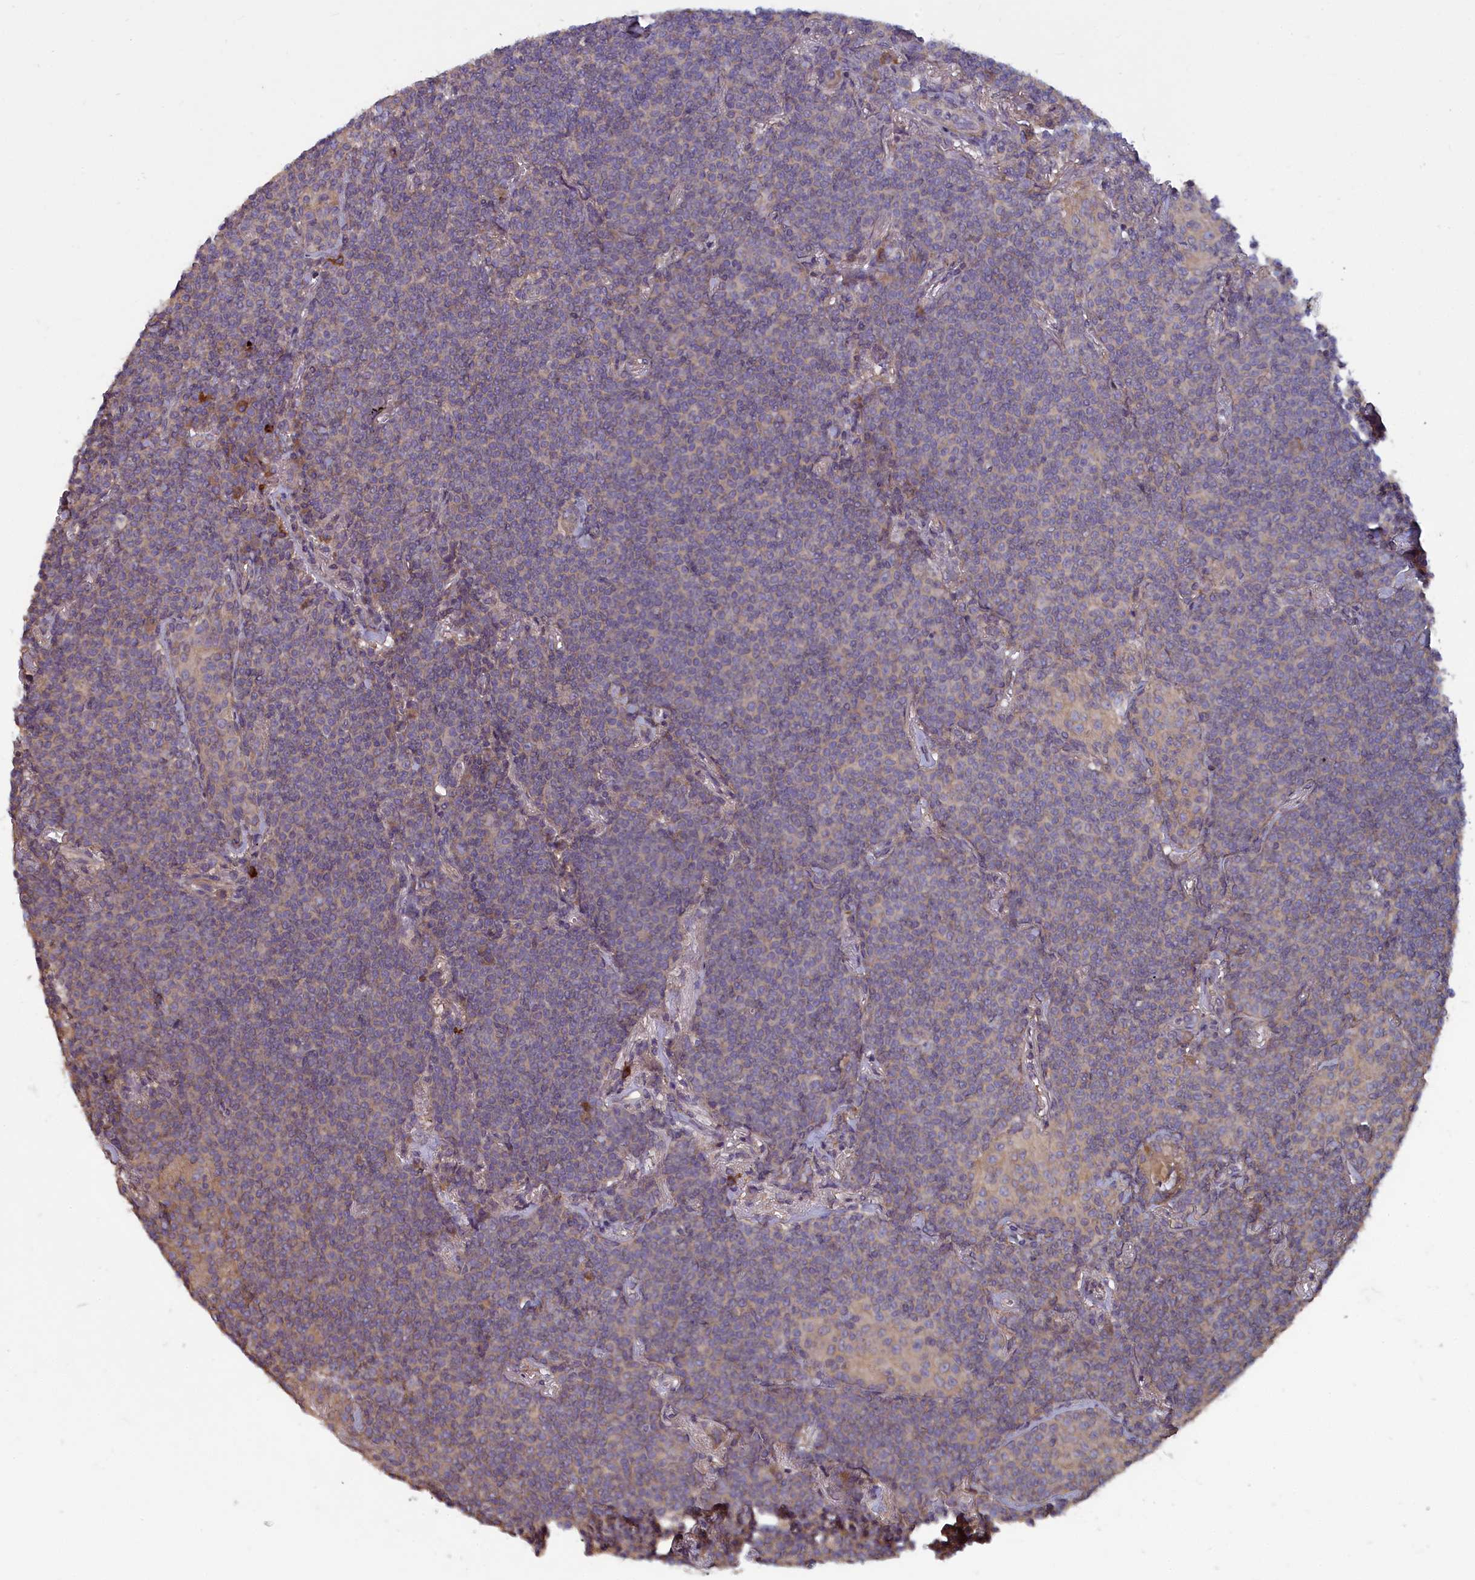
{"staining": {"intensity": "weak", "quantity": "<25%", "location": "cytoplasmic/membranous"}, "tissue": "lymphoma", "cell_type": "Tumor cells", "image_type": "cancer", "snomed": [{"axis": "morphology", "description": "Malignant lymphoma, non-Hodgkin's type, Low grade"}, {"axis": "topography", "description": "Lung"}], "caption": "Immunohistochemistry (IHC) of low-grade malignant lymphoma, non-Hodgkin's type demonstrates no expression in tumor cells.", "gene": "NUDT6", "patient": {"sex": "female", "age": 71}}